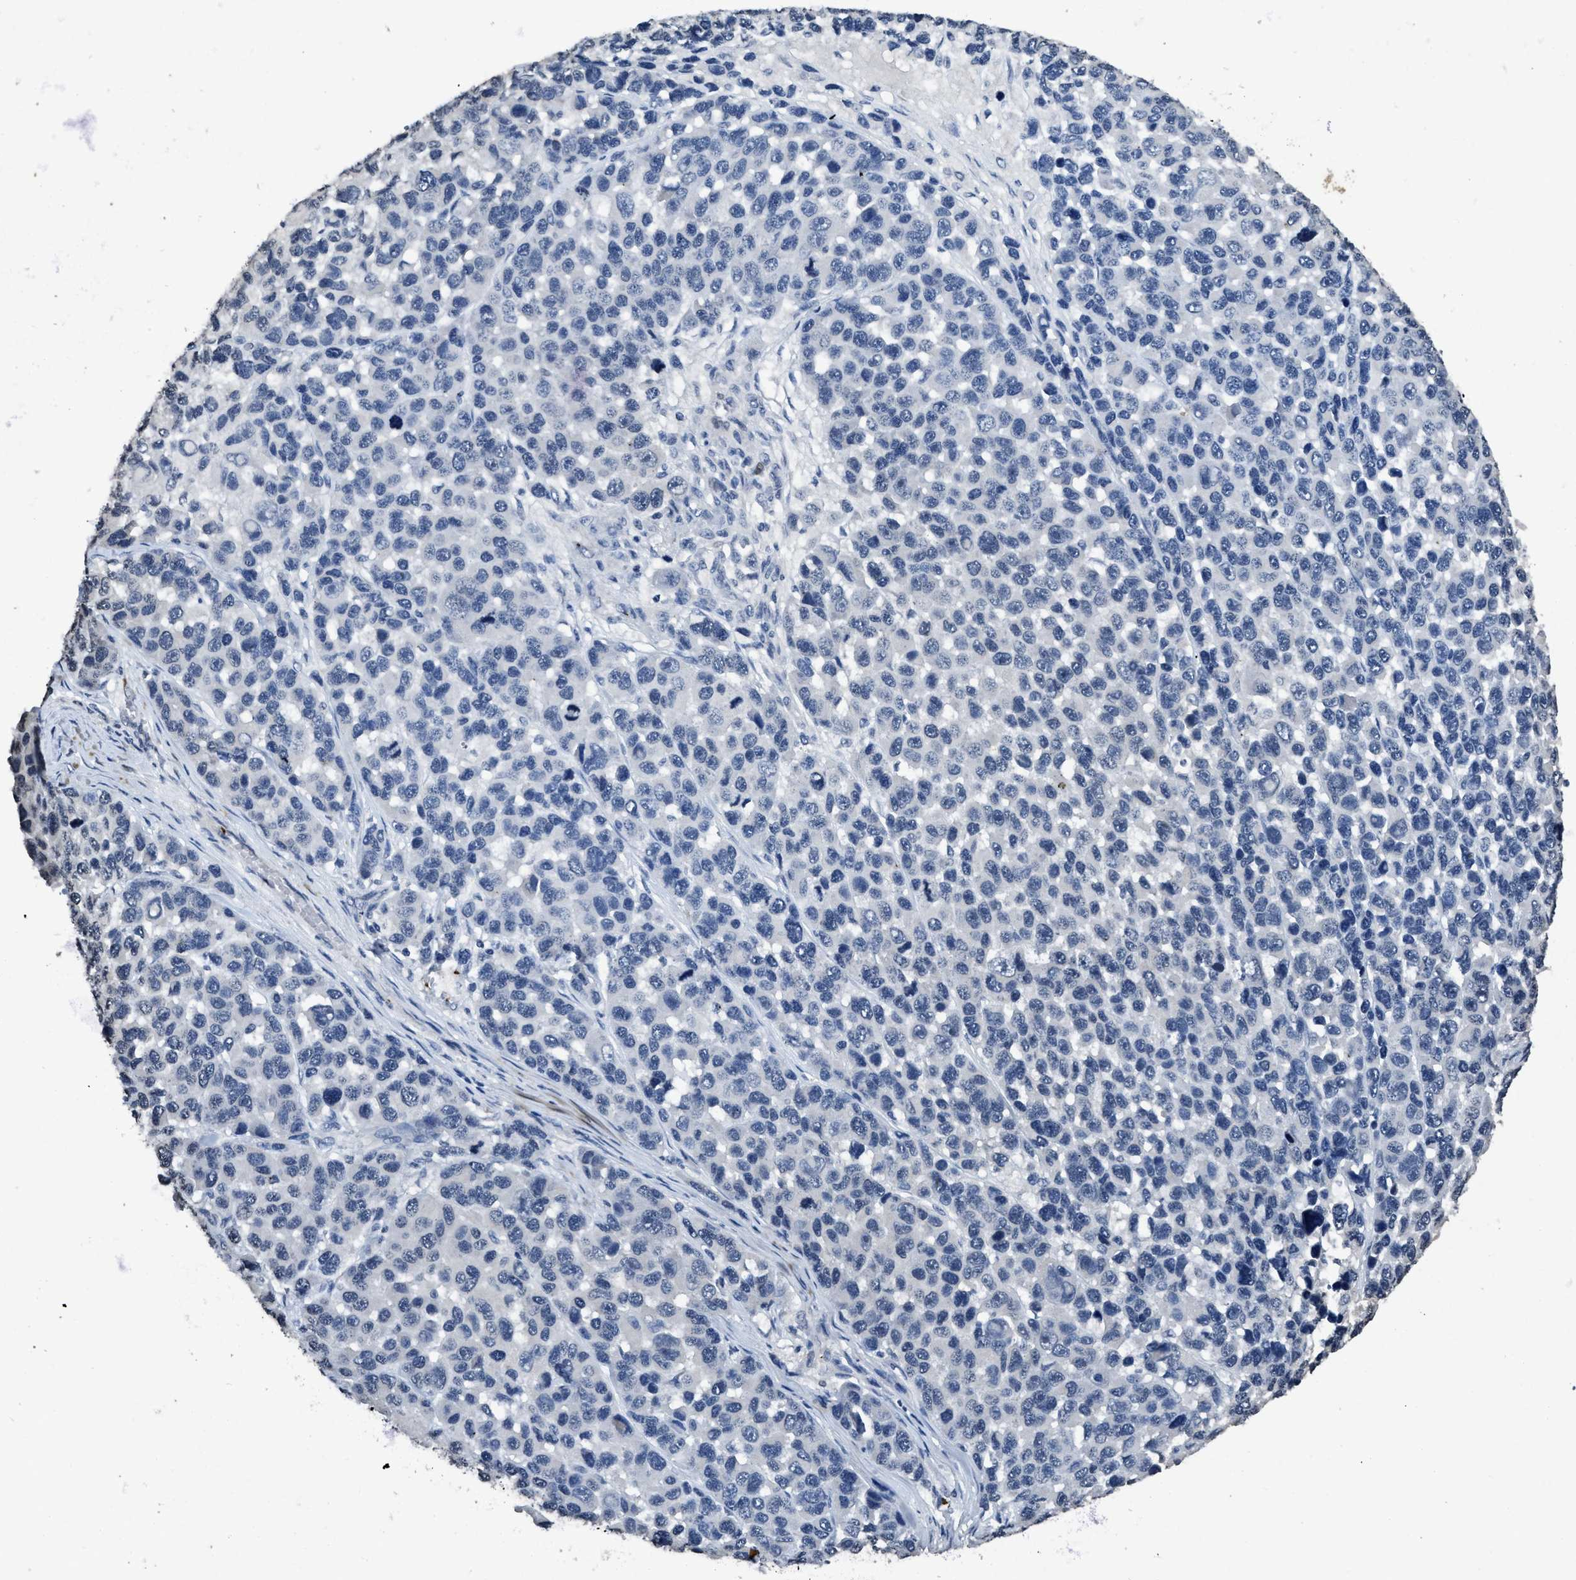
{"staining": {"intensity": "negative", "quantity": "none", "location": "none"}, "tissue": "melanoma", "cell_type": "Tumor cells", "image_type": "cancer", "snomed": [{"axis": "morphology", "description": "Malignant melanoma, NOS"}, {"axis": "topography", "description": "Skin"}], "caption": "Immunohistochemistry of malignant melanoma demonstrates no staining in tumor cells.", "gene": "ITGA2B", "patient": {"sex": "male", "age": 53}}